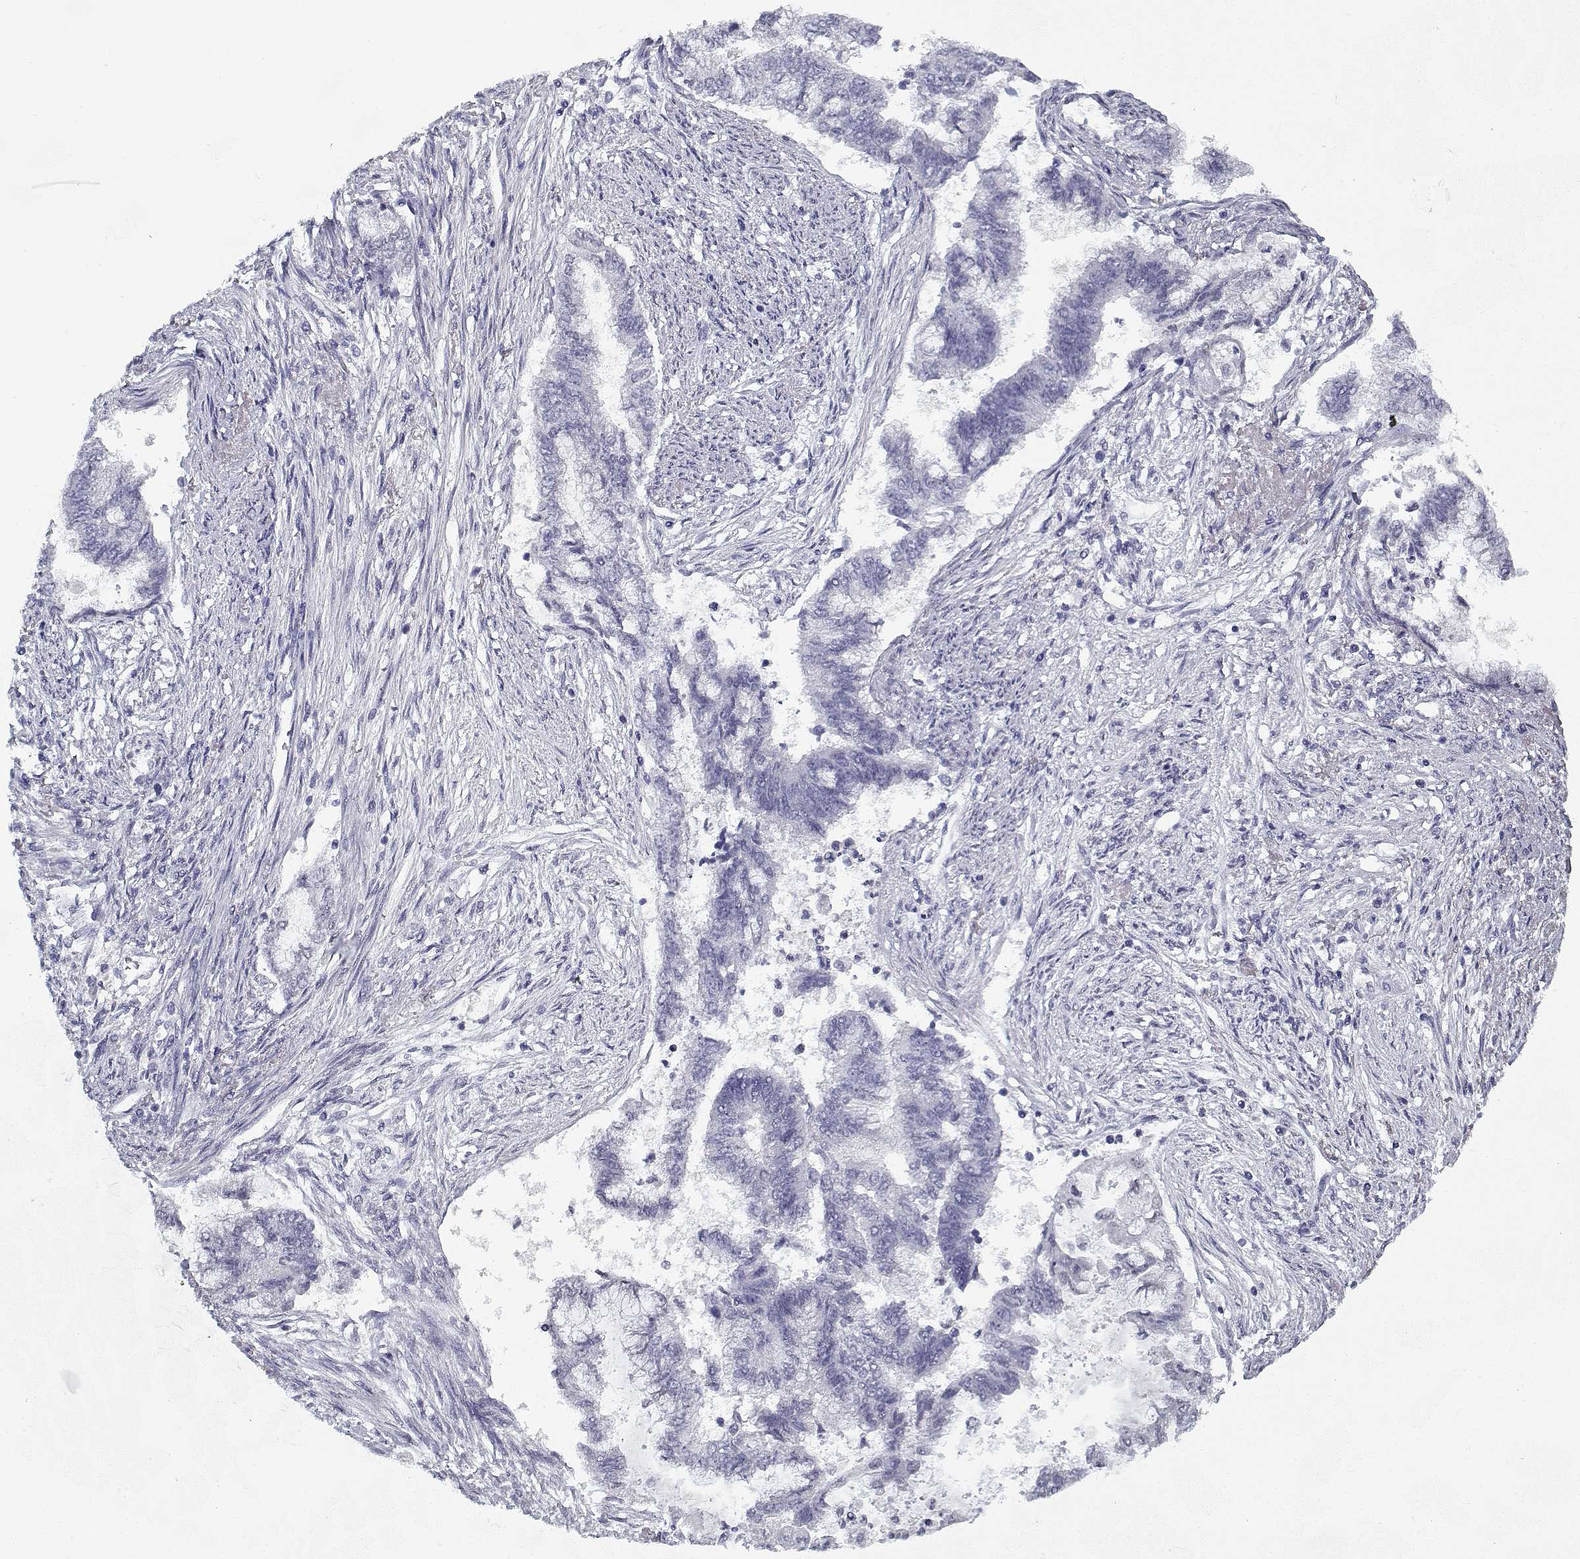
{"staining": {"intensity": "negative", "quantity": "none", "location": "none"}, "tissue": "endometrial cancer", "cell_type": "Tumor cells", "image_type": "cancer", "snomed": [{"axis": "morphology", "description": "Adenocarcinoma, NOS"}, {"axis": "topography", "description": "Endometrium"}], "caption": "This is an IHC histopathology image of human endometrial cancer (adenocarcinoma). There is no positivity in tumor cells.", "gene": "RNF32", "patient": {"sex": "female", "age": 65}}